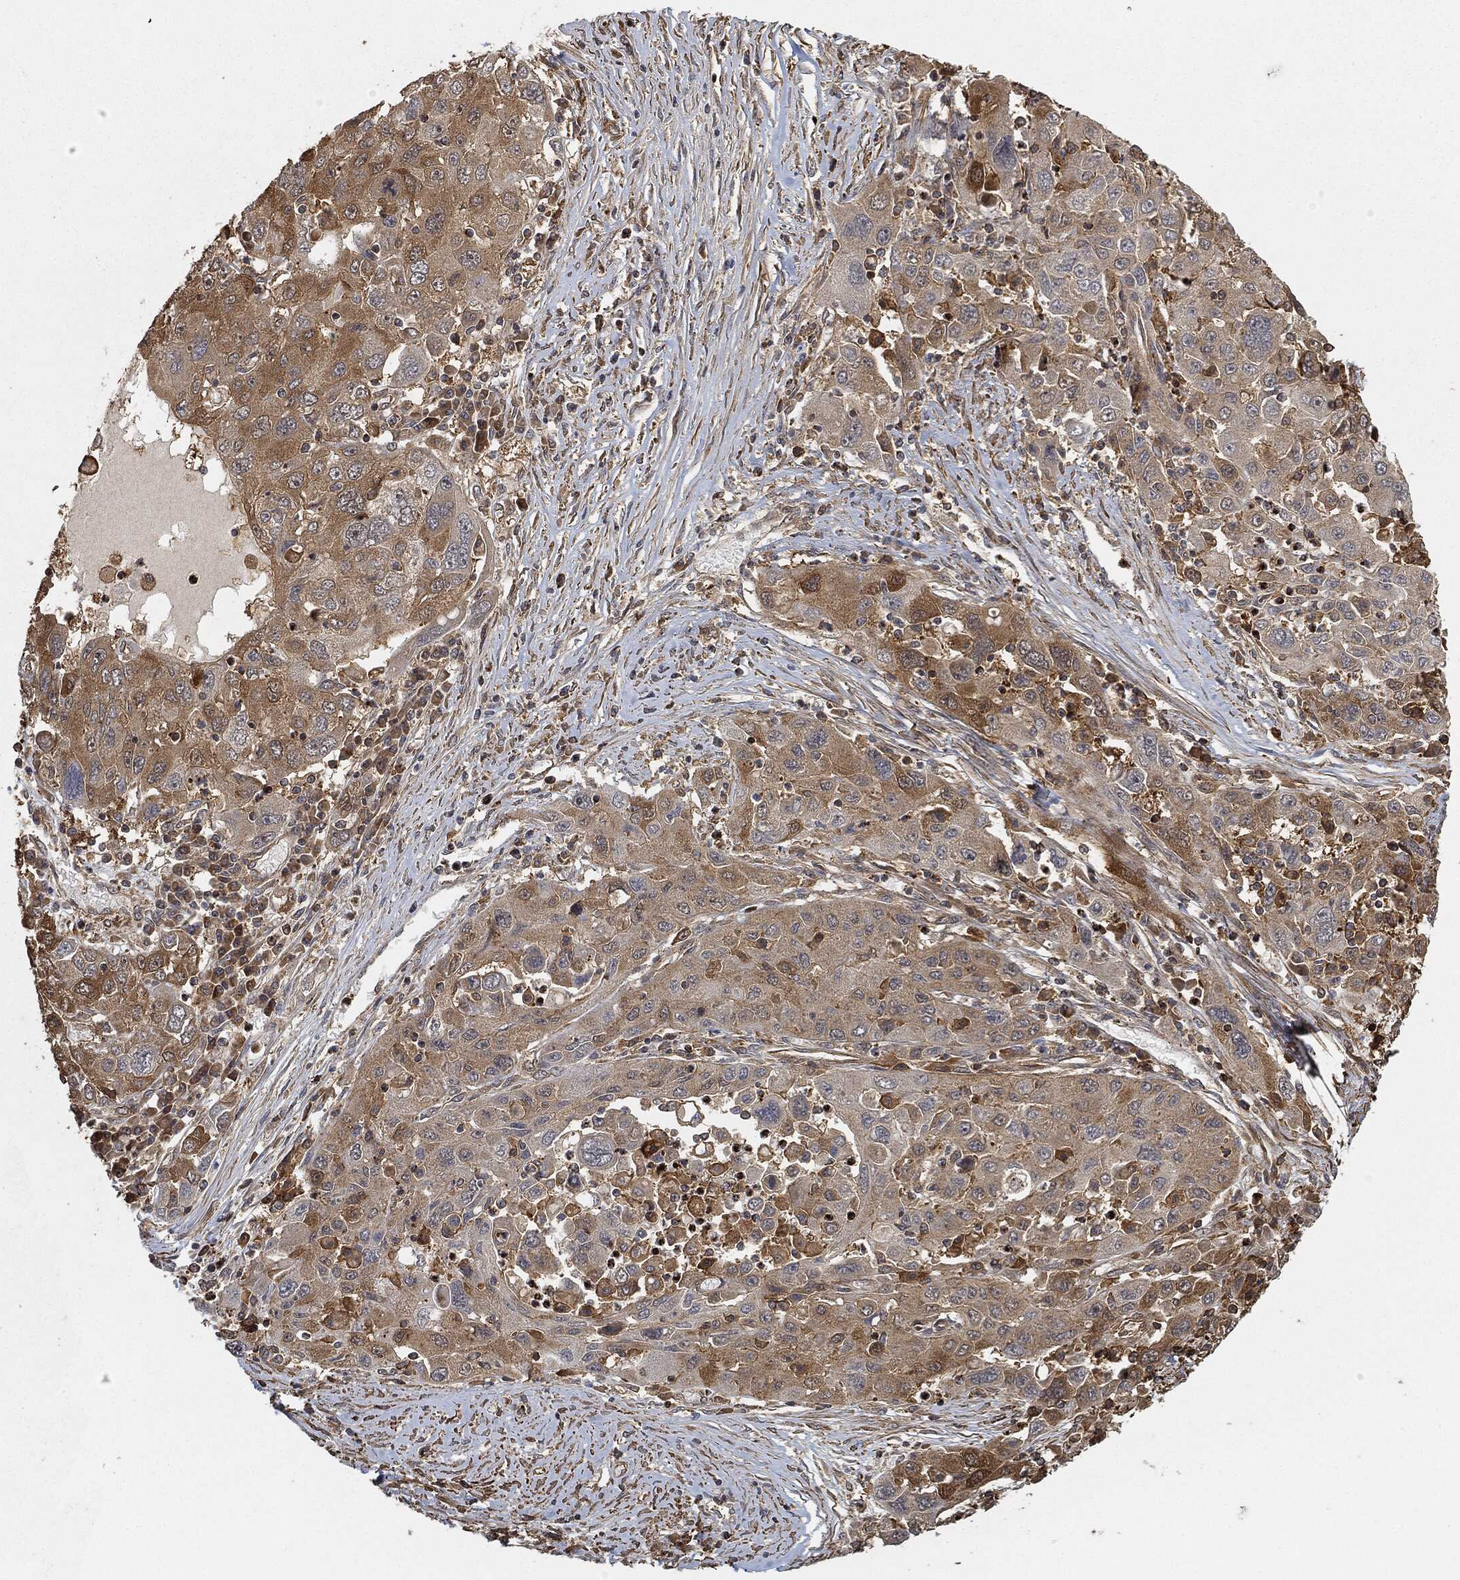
{"staining": {"intensity": "moderate", "quantity": "25%-75%", "location": "cytoplasmic/membranous"}, "tissue": "stomach cancer", "cell_type": "Tumor cells", "image_type": "cancer", "snomed": [{"axis": "morphology", "description": "Adenocarcinoma, NOS"}, {"axis": "topography", "description": "Stomach"}], "caption": "Moderate cytoplasmic/membranous expression is appreciated in approximately 25%-75% of tumor cells in adenocarcinoma (stomach). (DAB (3,3'-diaminobenzidine) IHC with brightfield microscopy, high magnification).", "gene": "TPT1", "patient": {"sex": "male", "age": 56}}